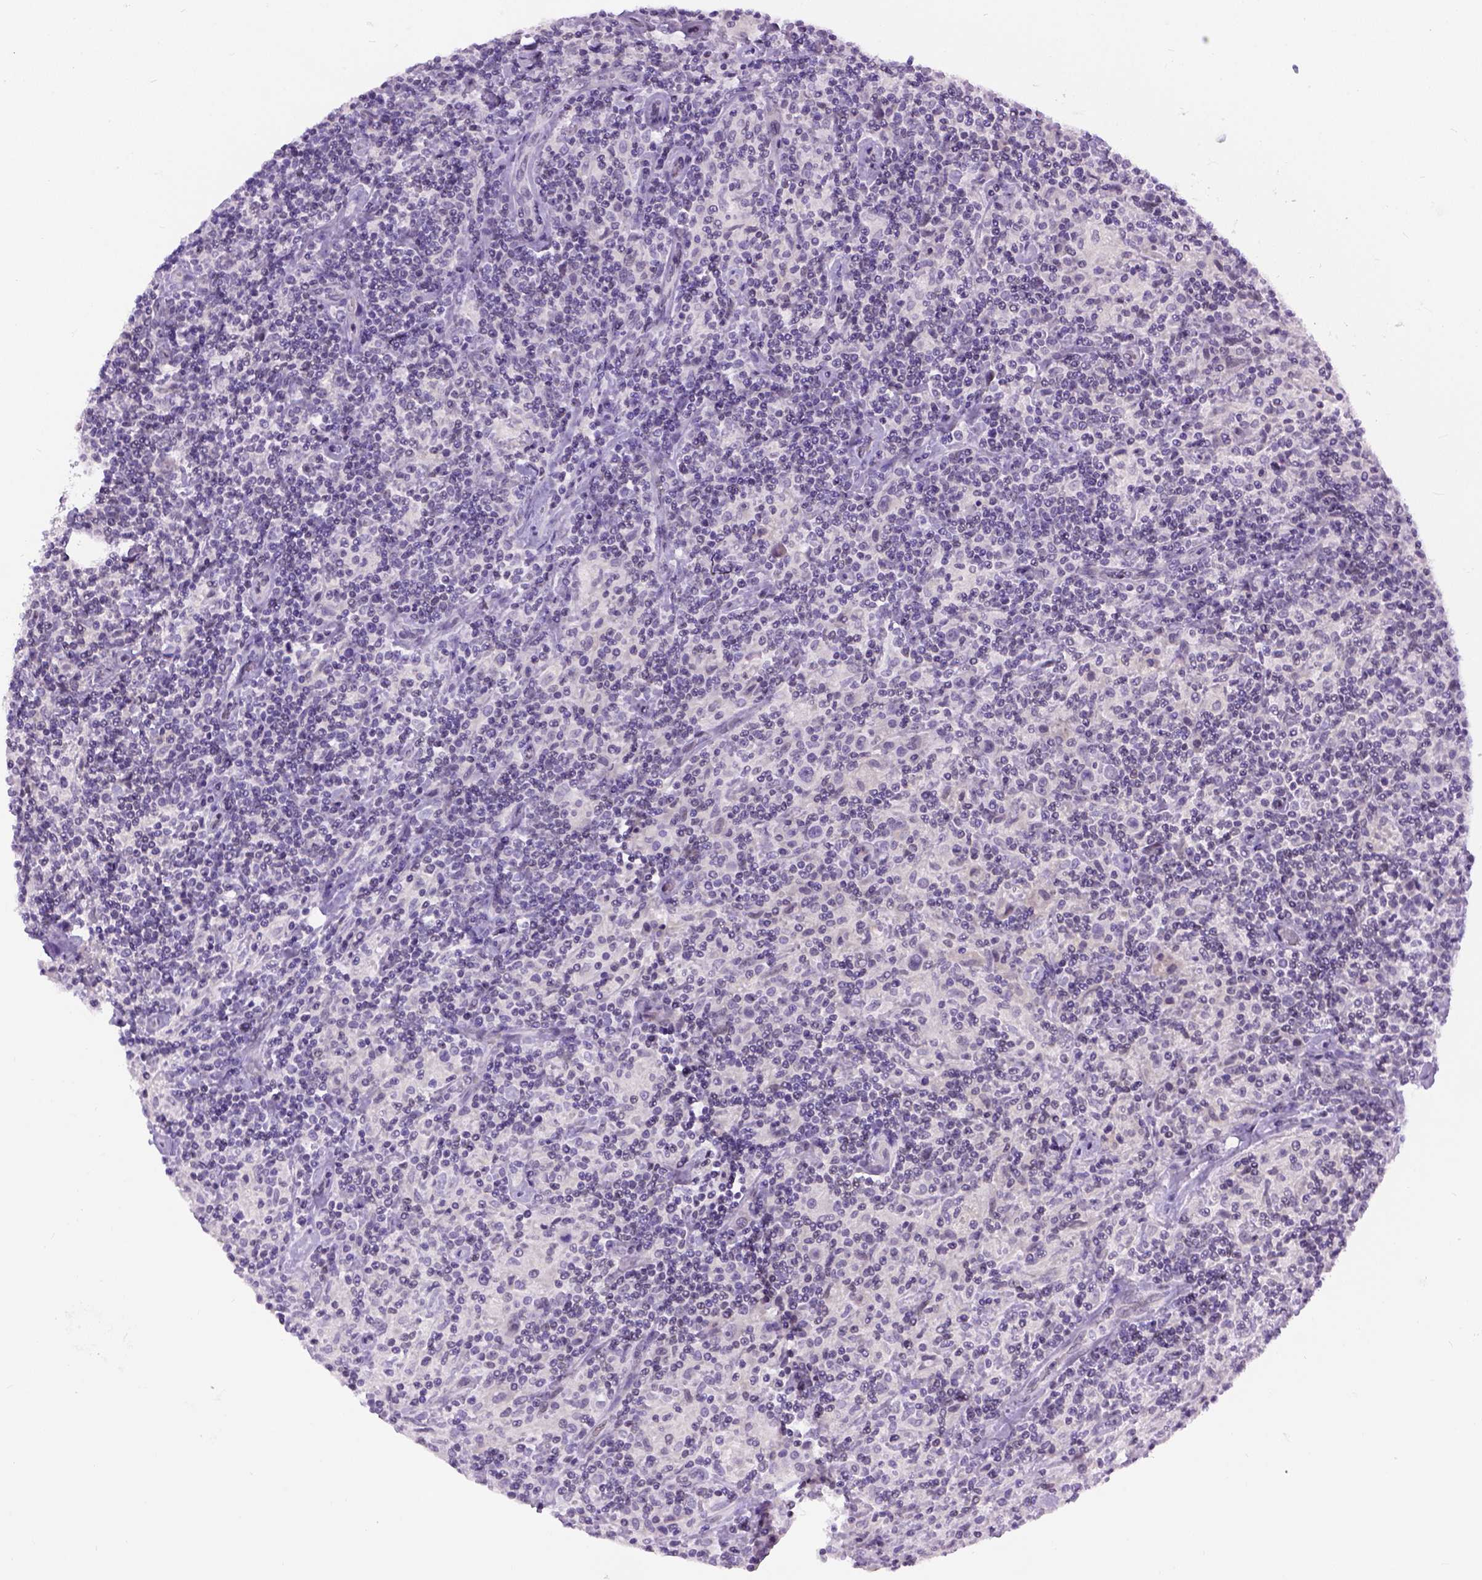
{"staining": {"intensity": "negative", "quantity": "none", "location": "none"}, "tissue": "lymphoma", "cell_type": "Tumor cells", "image_type": "cancer", "snomed": [{"axis": "morphology", "description": "Hodgkin's disease, NOS"}, {"axis": "topography", "description": "Lymph node"}], "caption": "This image is of lymphoma stained with IHC to label a protein in brown with the nuclei are counter-stained blue. There is no staining in tumor cells. (DAB immunohistochemistry, high magnification).", "gene": "FAM184B", "patient": {"sex": "male", "age": 70}}